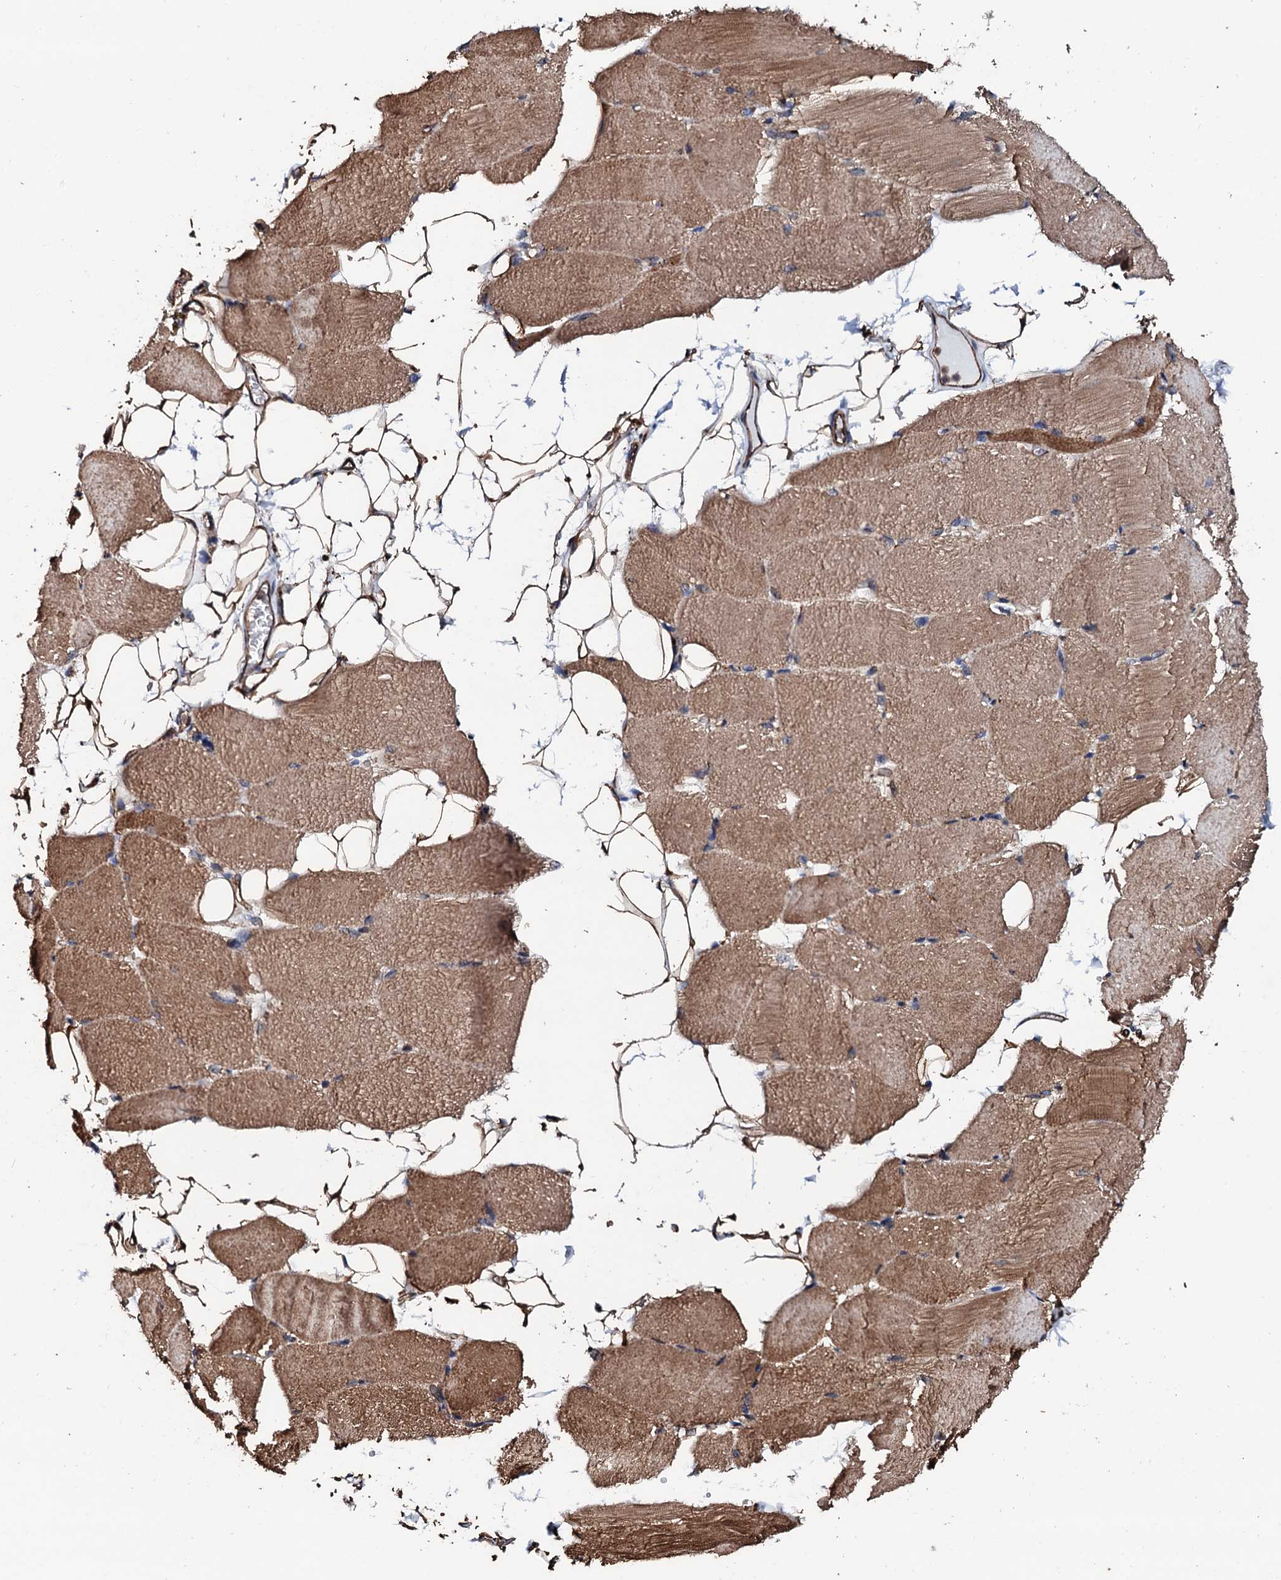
{"staining": {"intensity": "moderate", "quantity": ">75%", "location": "cytoplasmic/membranous"}, "tissue": "skeletal muscle", "cell_type": "Myocytes", "image_type": "normal", "snomed": [{"axis": "morphology", "description": "Normal tissue, NOS"}, {"axis": "topography", "description": "Skeletal muscle"}, {"axis": "topography", "description": "Parathyroid gland"}], "caption": "High-power microscopy captured an immunohistochemistry image of benign skeletal muscle, revealing moderate cytoplasmic/membranous positivity in about >75% of myocytes. (DAB (3,3'-diaminobenzidine) IHC with brightfield microscopy, high magnification).", "gene": "CKAP5", "patient": {"sex": "female", "age": 37}}